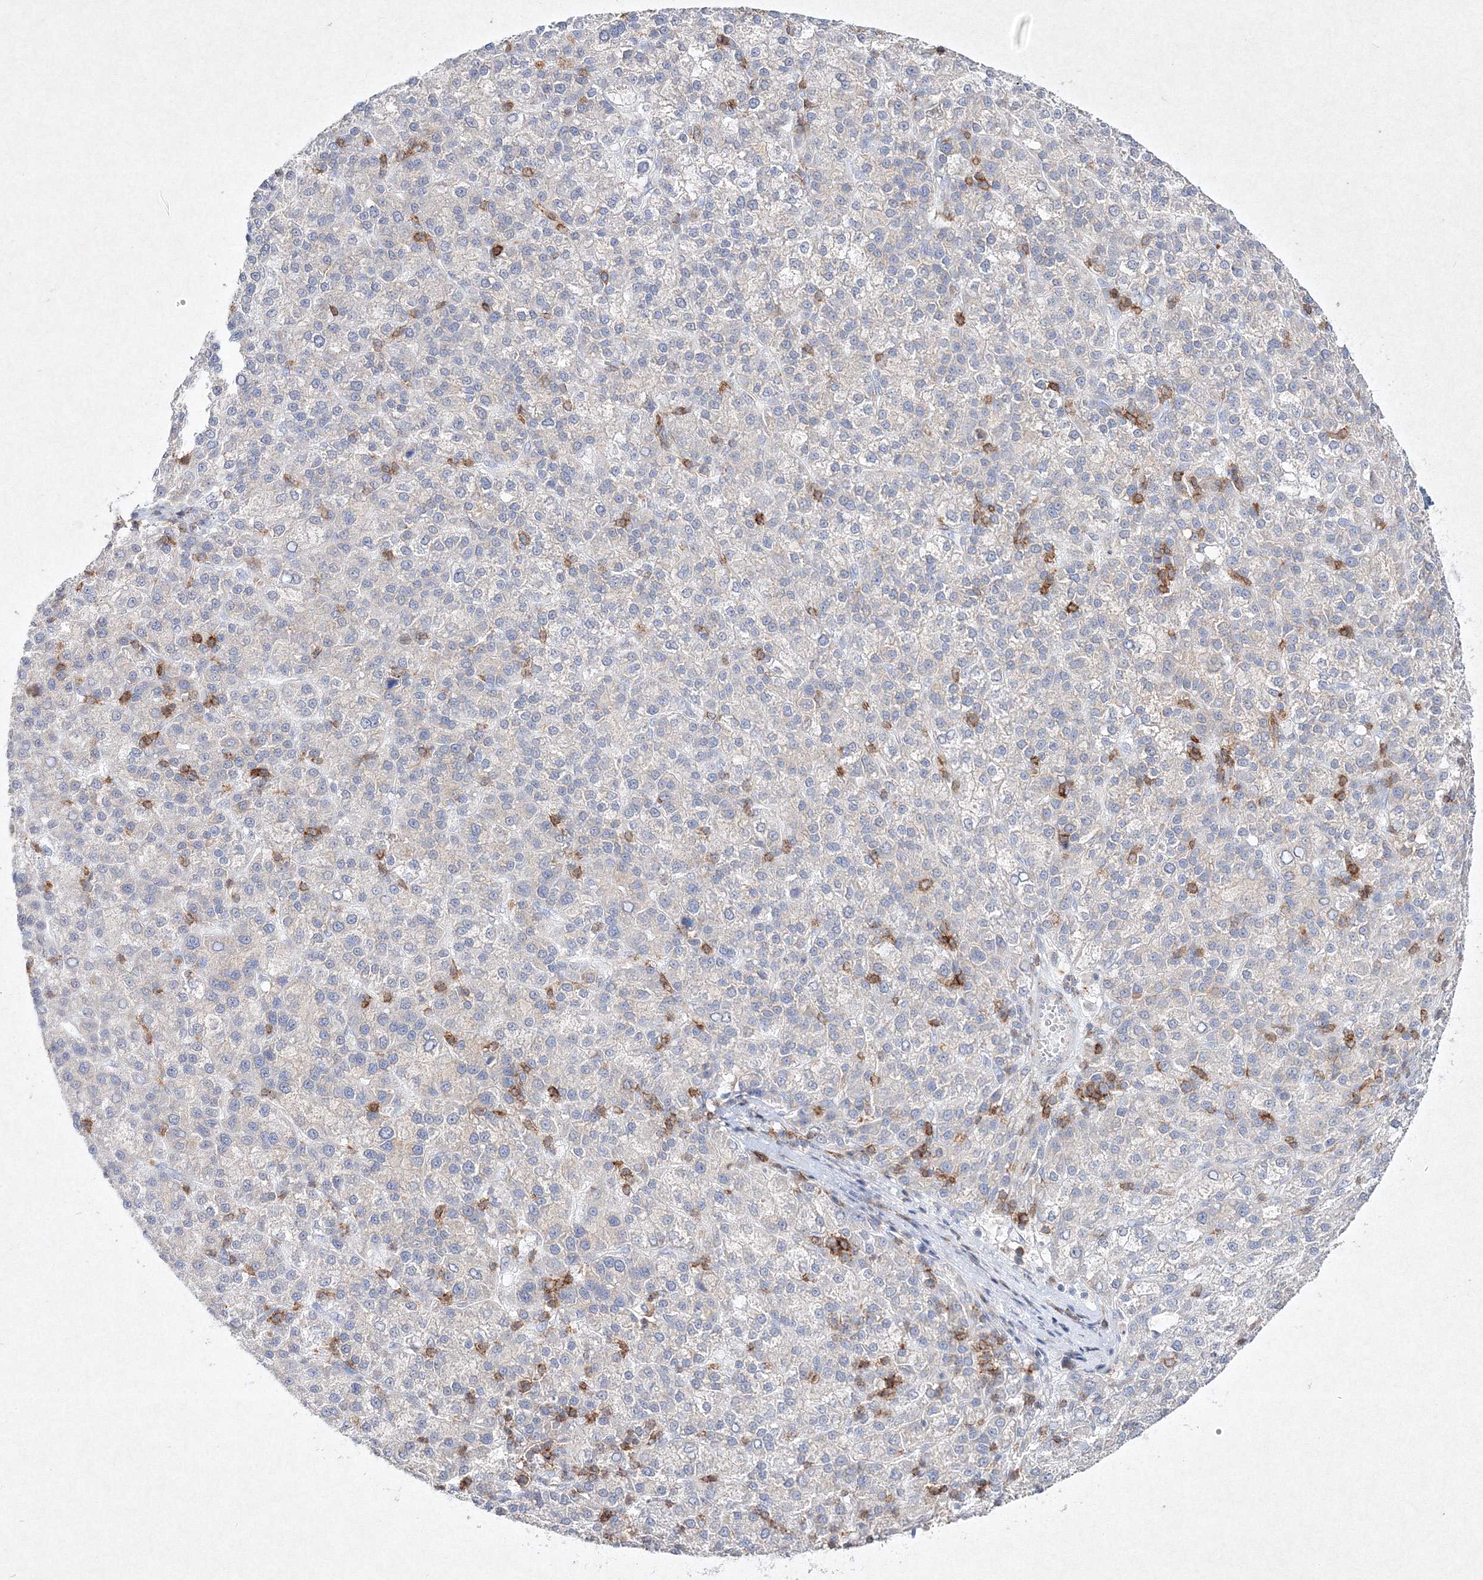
{"staining": {"intensity": "negative", "quantity": "none", "location": "none"}, "tissue": "liver cancer", "cell_type": "Tumor cells", "image_type": "cancer", "snomed": [{"axis": "morphology", "description": "Carcinoma, Hepatocellular, NOS"}, {"axis": "topography", "description": "Liver"}], "caption": "IHC photomicrograph of liver cancer (hepatocellular carcinoma) stained for a protein (brown), which displays no positivity in tumor cells.", "gene": "HCST", "patient": {"sex": "female", "age": 58}}